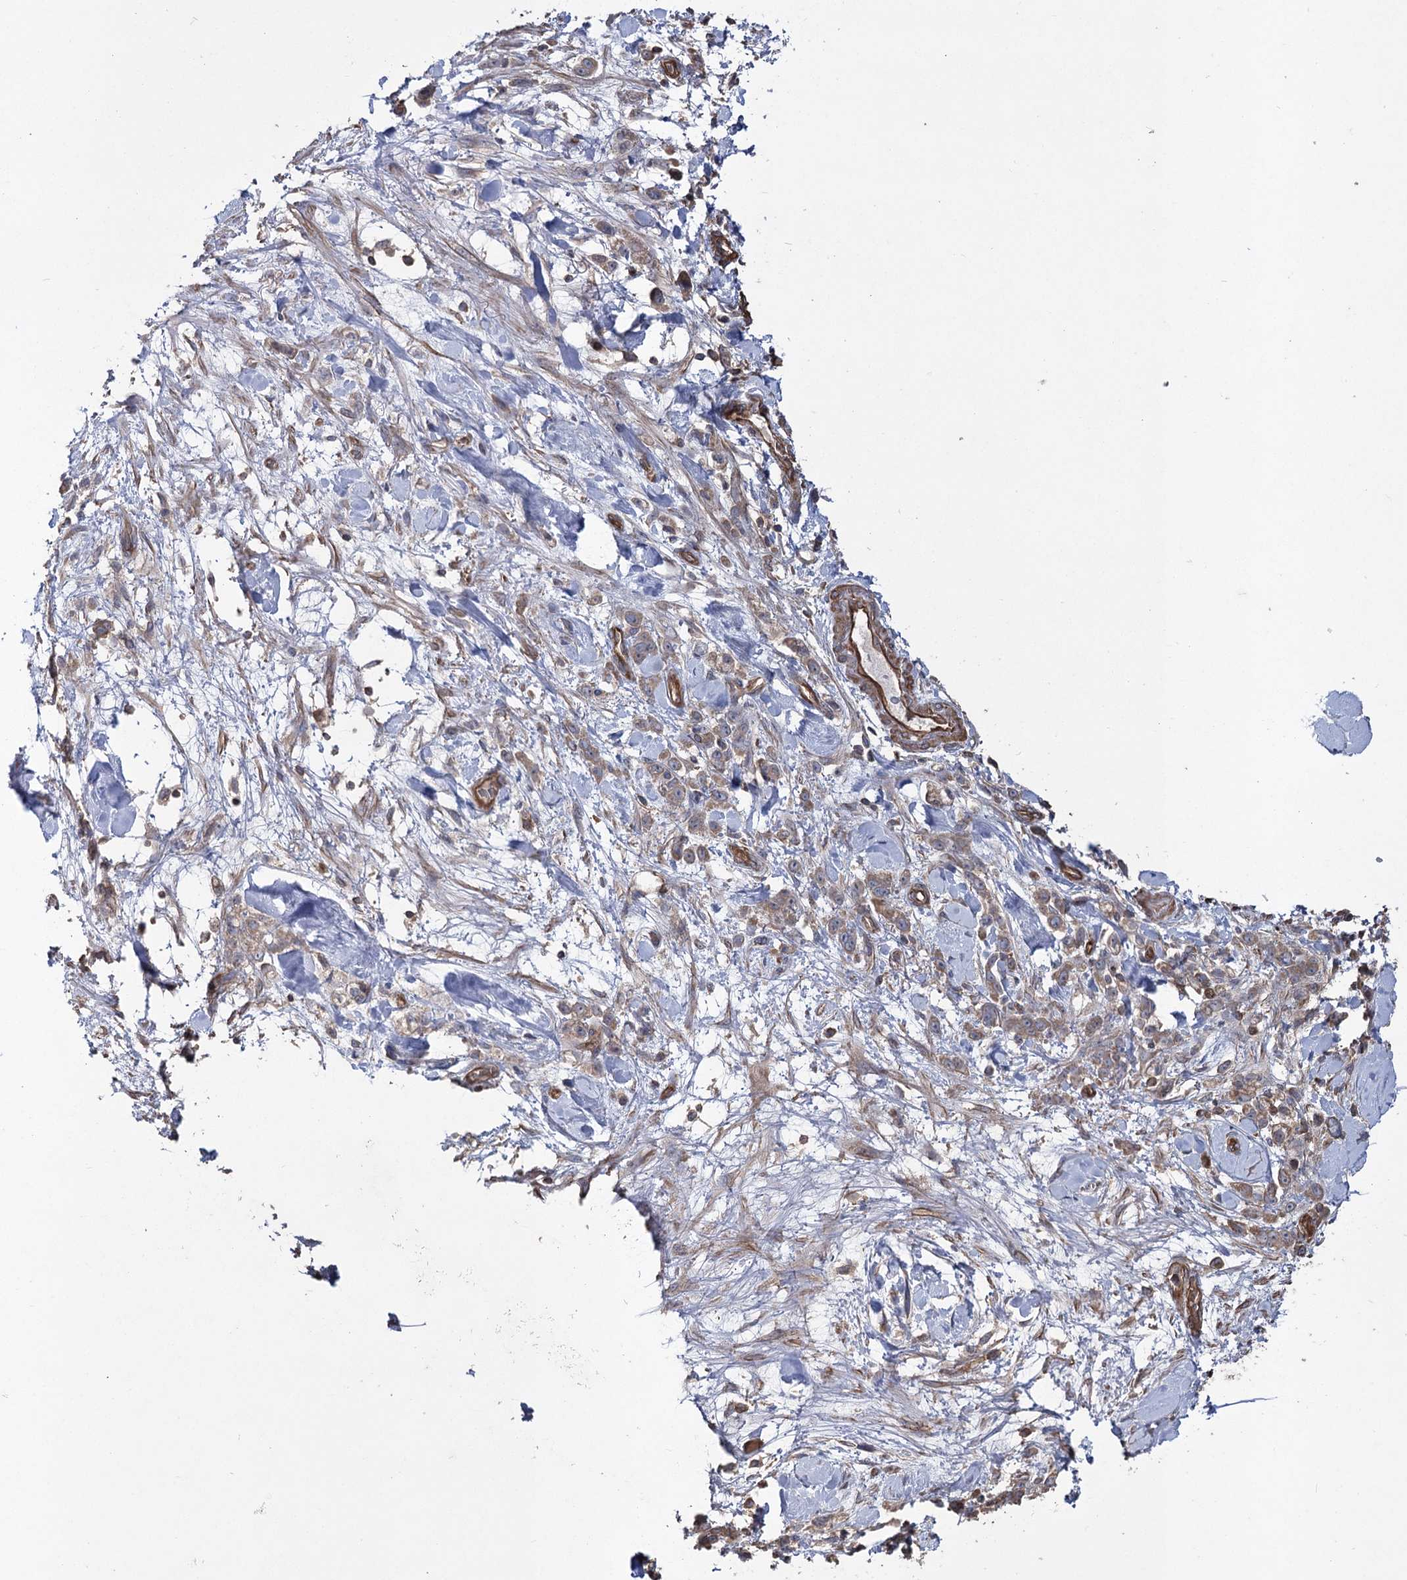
{"staining": {"intensity": "weak", "quantity": ">75%", "location": "cytoplasmic/membranous"}, "tissue": "stomach cancer", "cell_type": "Tumor cells", "image_type": "cancer", "snomed": [{"axis": "morphology", "description": "Normal tissue, NOS"}, {"axis": "morphology", "description": "Adenocarcinoma, NOS"}, {"axis": "topography", "description": "Stomach"}], "caption": "About >75% of tumor cells in stomach cancer display weak cytoplasmic/membranous protein expression as visualized by brown immunohistochemical staining.", "gene": "LARS2", "patient": {"sex": "male", "age": 82}}